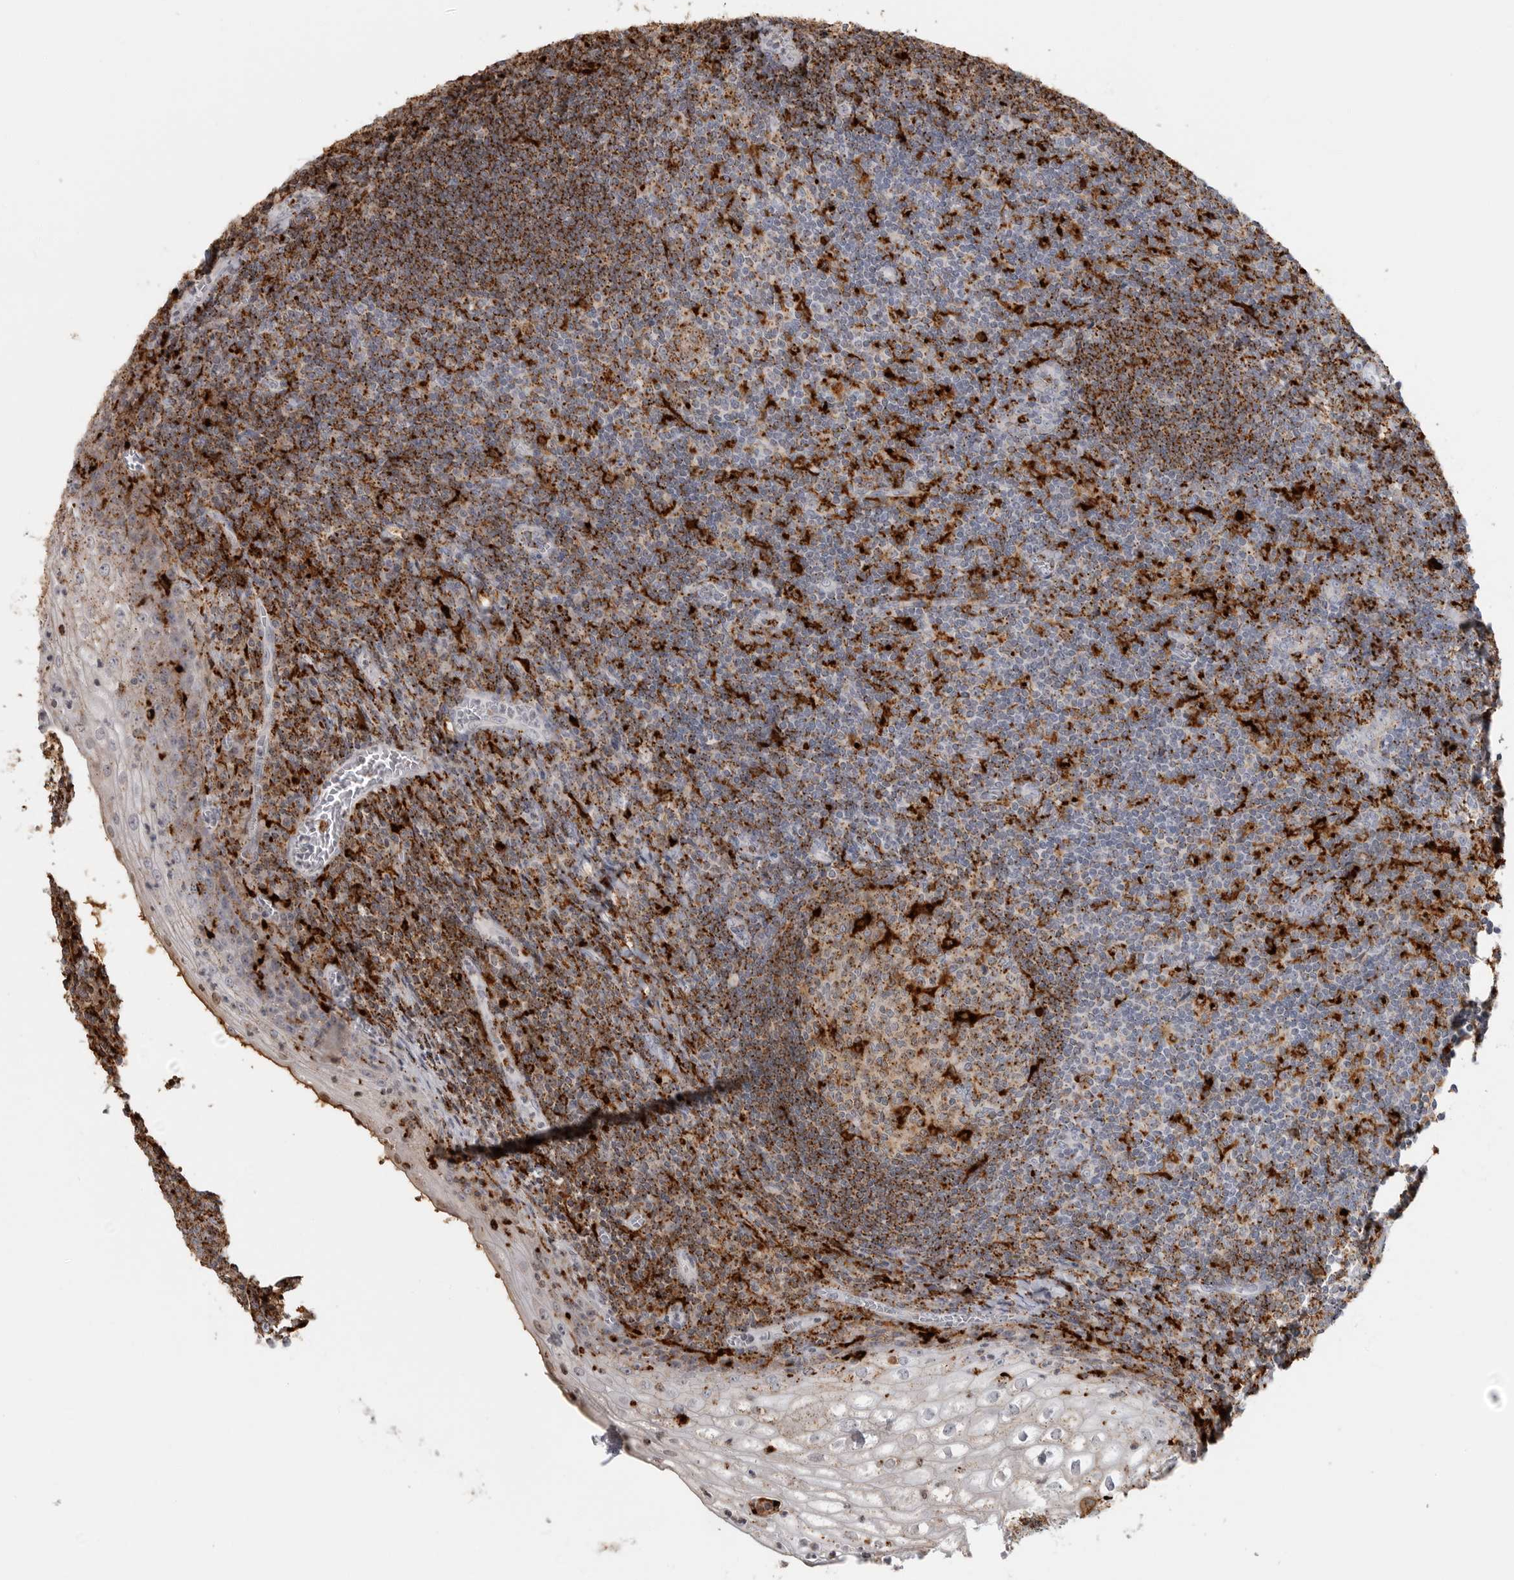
{"staining": {"intensity": "strong", "quantity": "25%-75%", "location": "cytoplasmic/membranous"}, "tissue": "tonsil", "cell_type": "Germinal center cells", "image_type": "normal", "snomed": [{"axis": "morphology", "description": "Normal tissue, NOS"}, {"axis": "topography", "description": "Tonsil"}], "caption": "The immunohistochemical stain shows strong cytoplasmic/membranous staining in germinal center cells of benign tonsil. The staining was performed using DAB (3,3'-diaminobenzidine) to visualize the protein expression in brown, while the nuclei were stained in blue with hematoxylin (Magnification: 20x).", "gene": "IFI30", "patient": {"sex": "male", "age": 37}}